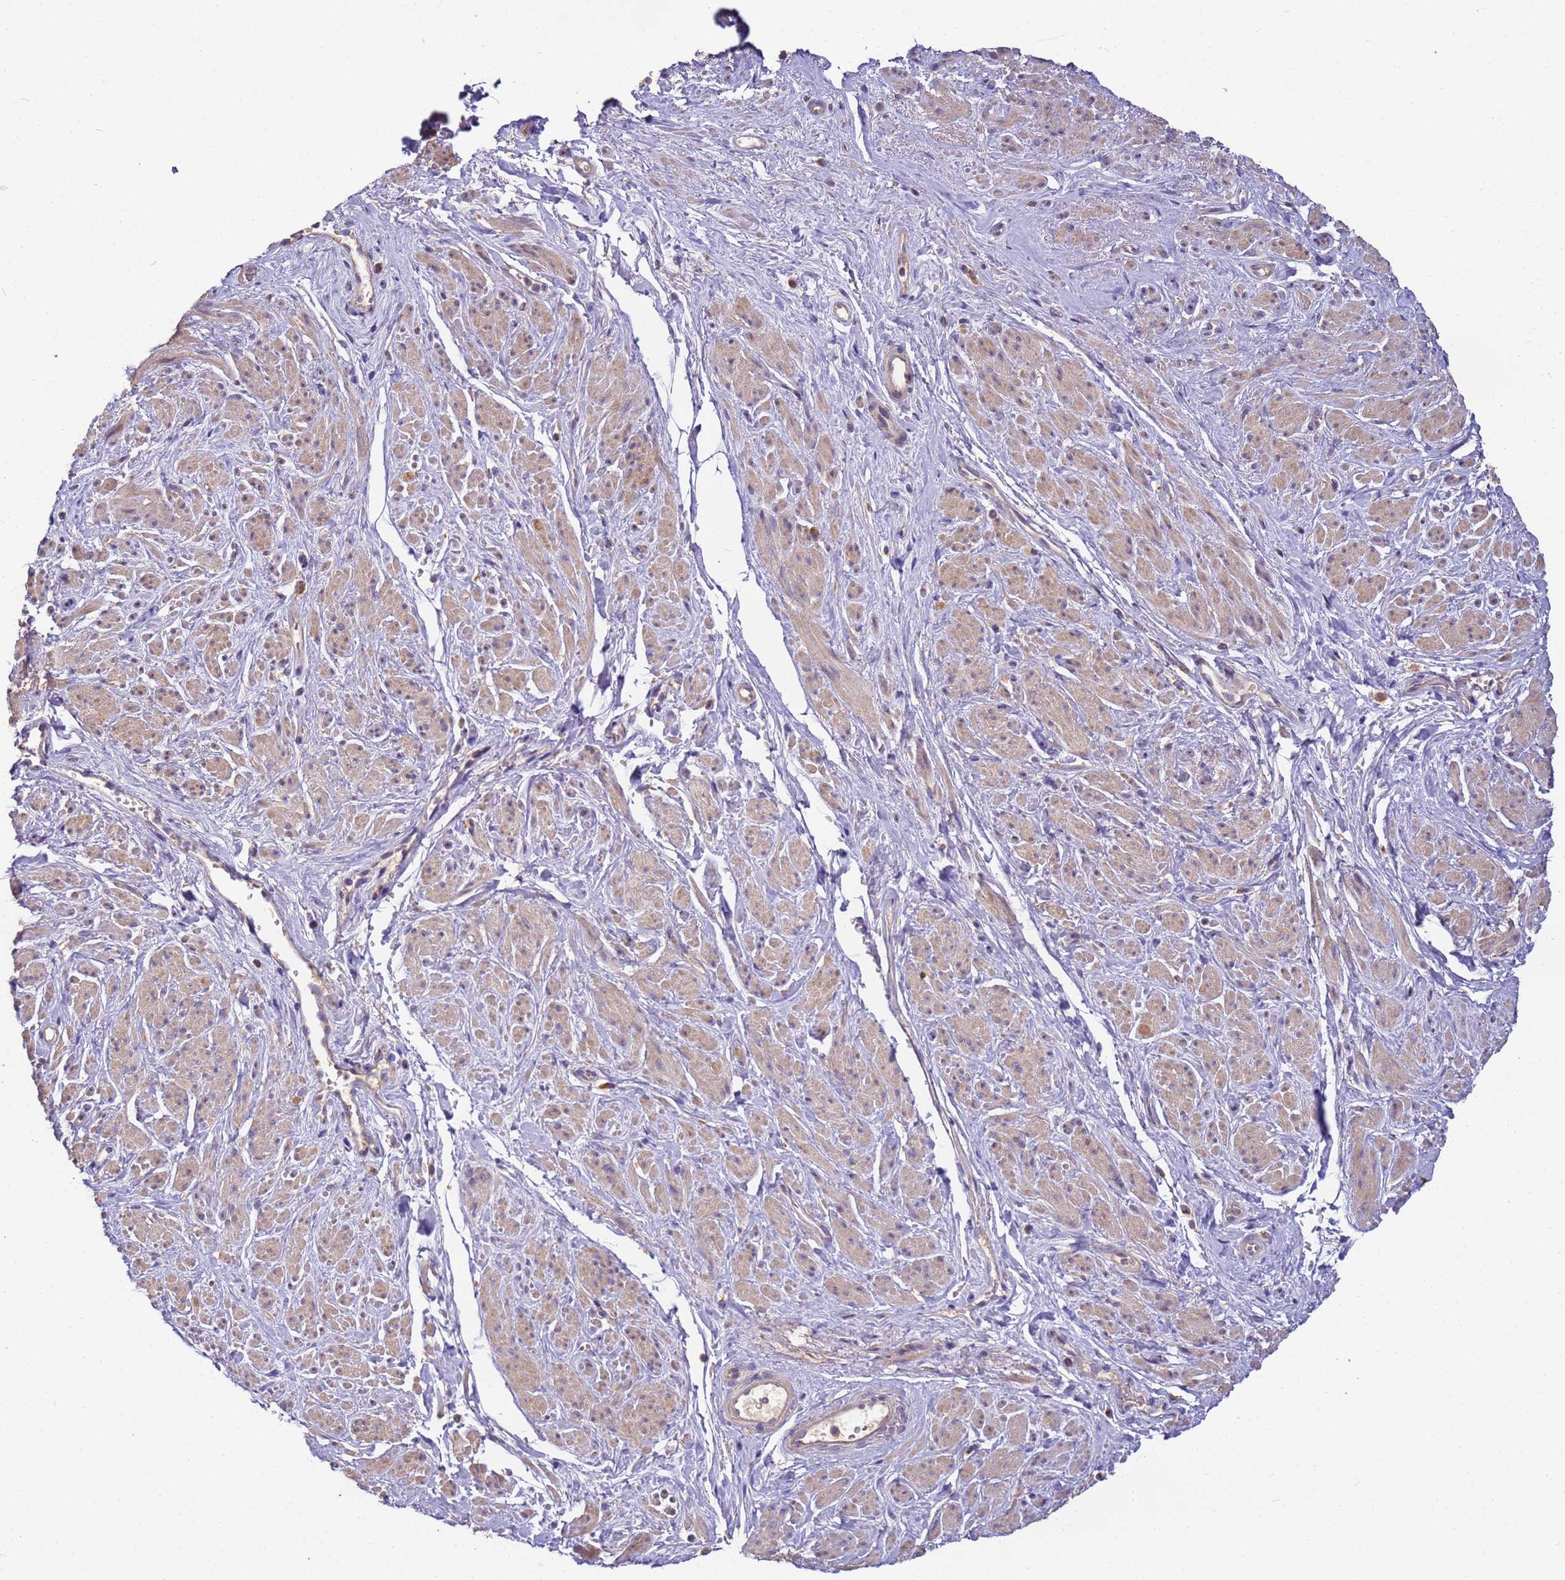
{"staining": {"intensity": "weak", "quantity": "25%-75%", "location": "cytoplasmic/membranous"}, "tissue": "smooth muscle", "cell_type": "Smooth muscle cells", "image_type": "normal", "snomed": [{"axis": "morphology", "description": "Normal tissue, NOS"}, {"axis": "topography", "description": "Smooth muscle"}, {"axis": "topography", "description": "Peripheral nerve tissue"}], "caption": "The micrograph reveals a brown stain indicating the presence of a protein in the cytoplasmic/membranous of smooth muscle cells in smooth muscle.", "gene": "TIGAR", "patient": {"sex": "male", "age": 69}}